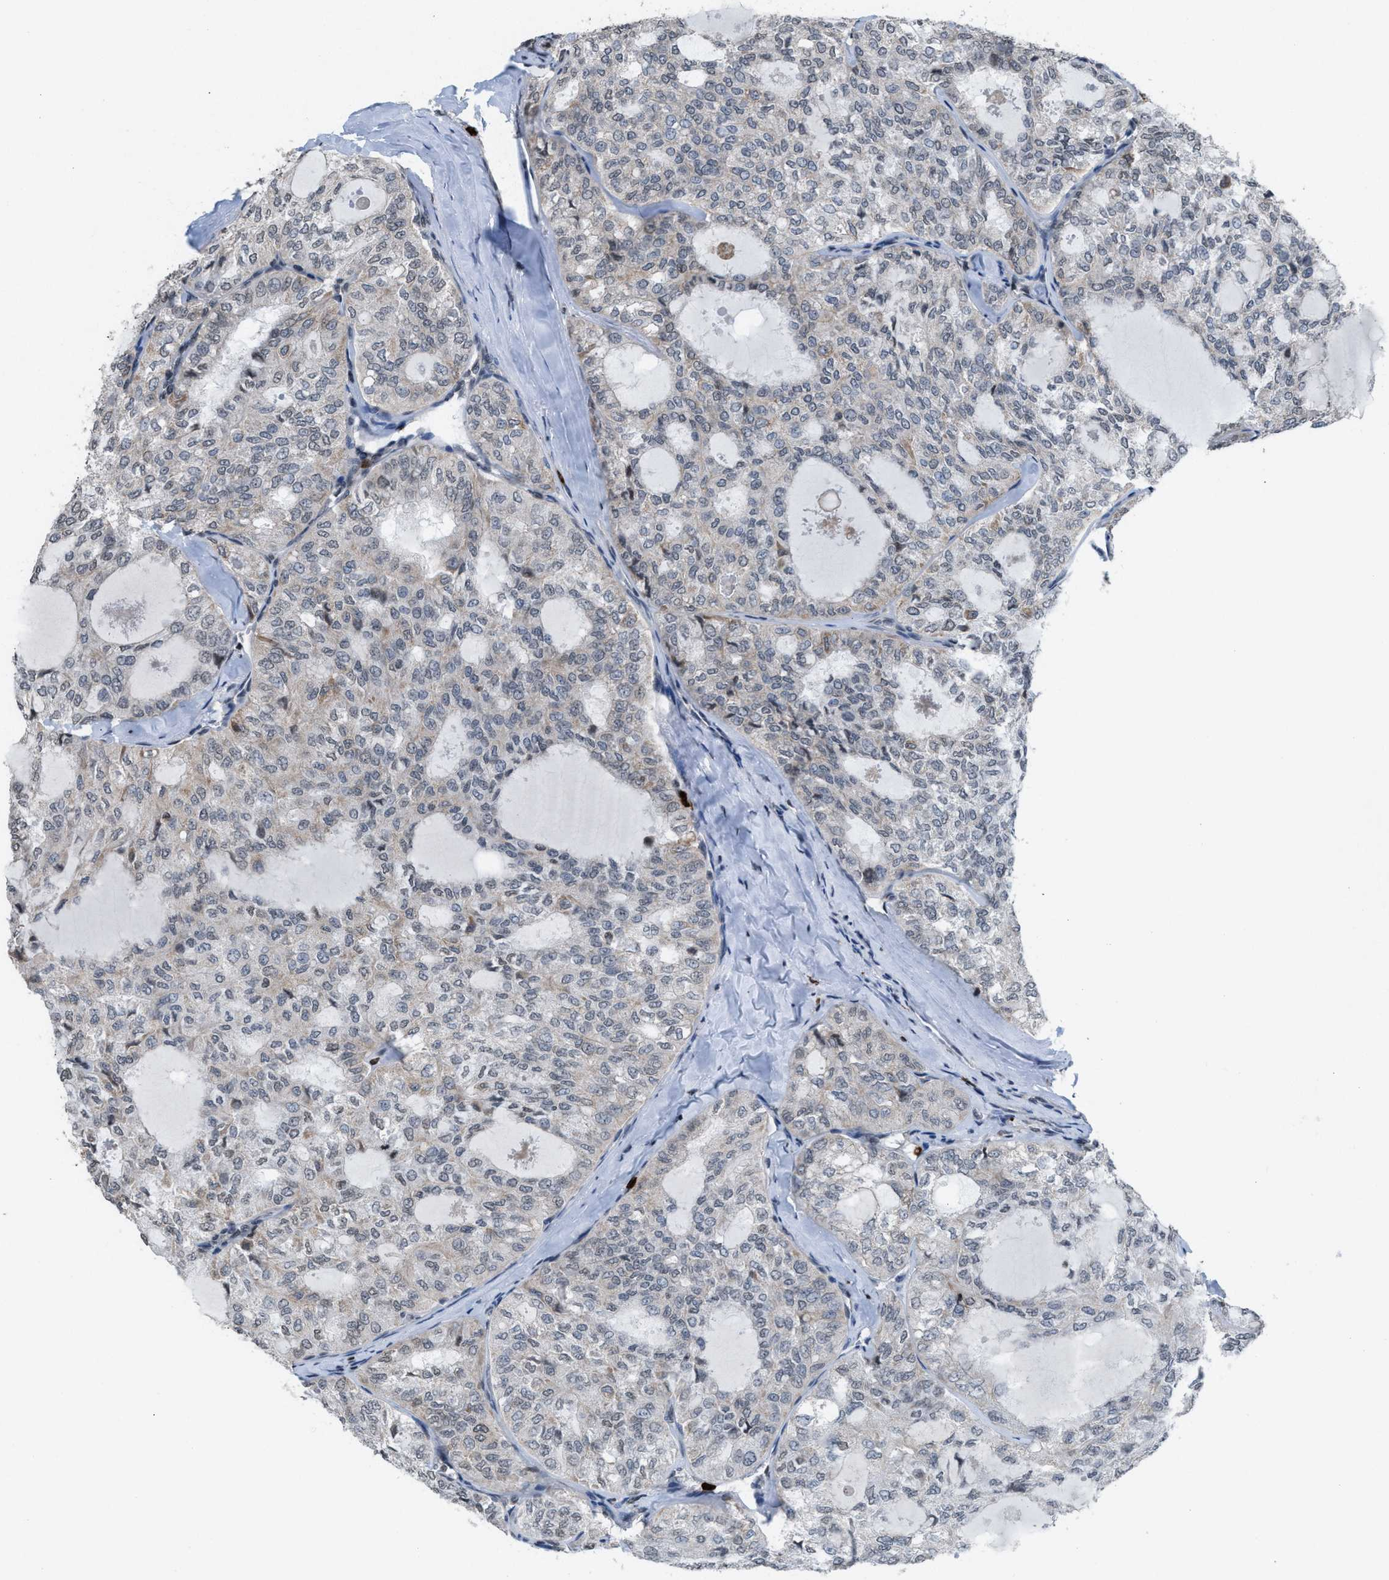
{"staining": {"intensity": "negative", "quantity": "none", "location": "none"}, "tissue": "thyroid cancer", "cell_type": "Tumor cells", "image_type": "cancer", "snomed": [{"axis": "morphology", "description": "Follicular adenoma carcinoma, NOS"}, {"axis": "topography", "description": "Thyroid gland"}], "caption": "High magnification brightfield microscopy of thyroid cancer stained with DAB (brown) and counterstained with hematoxylin (blue): tumor cells show no significant expression.", "gene": "PRUNE2", "patient": {"sex": "male", "age": 75}}